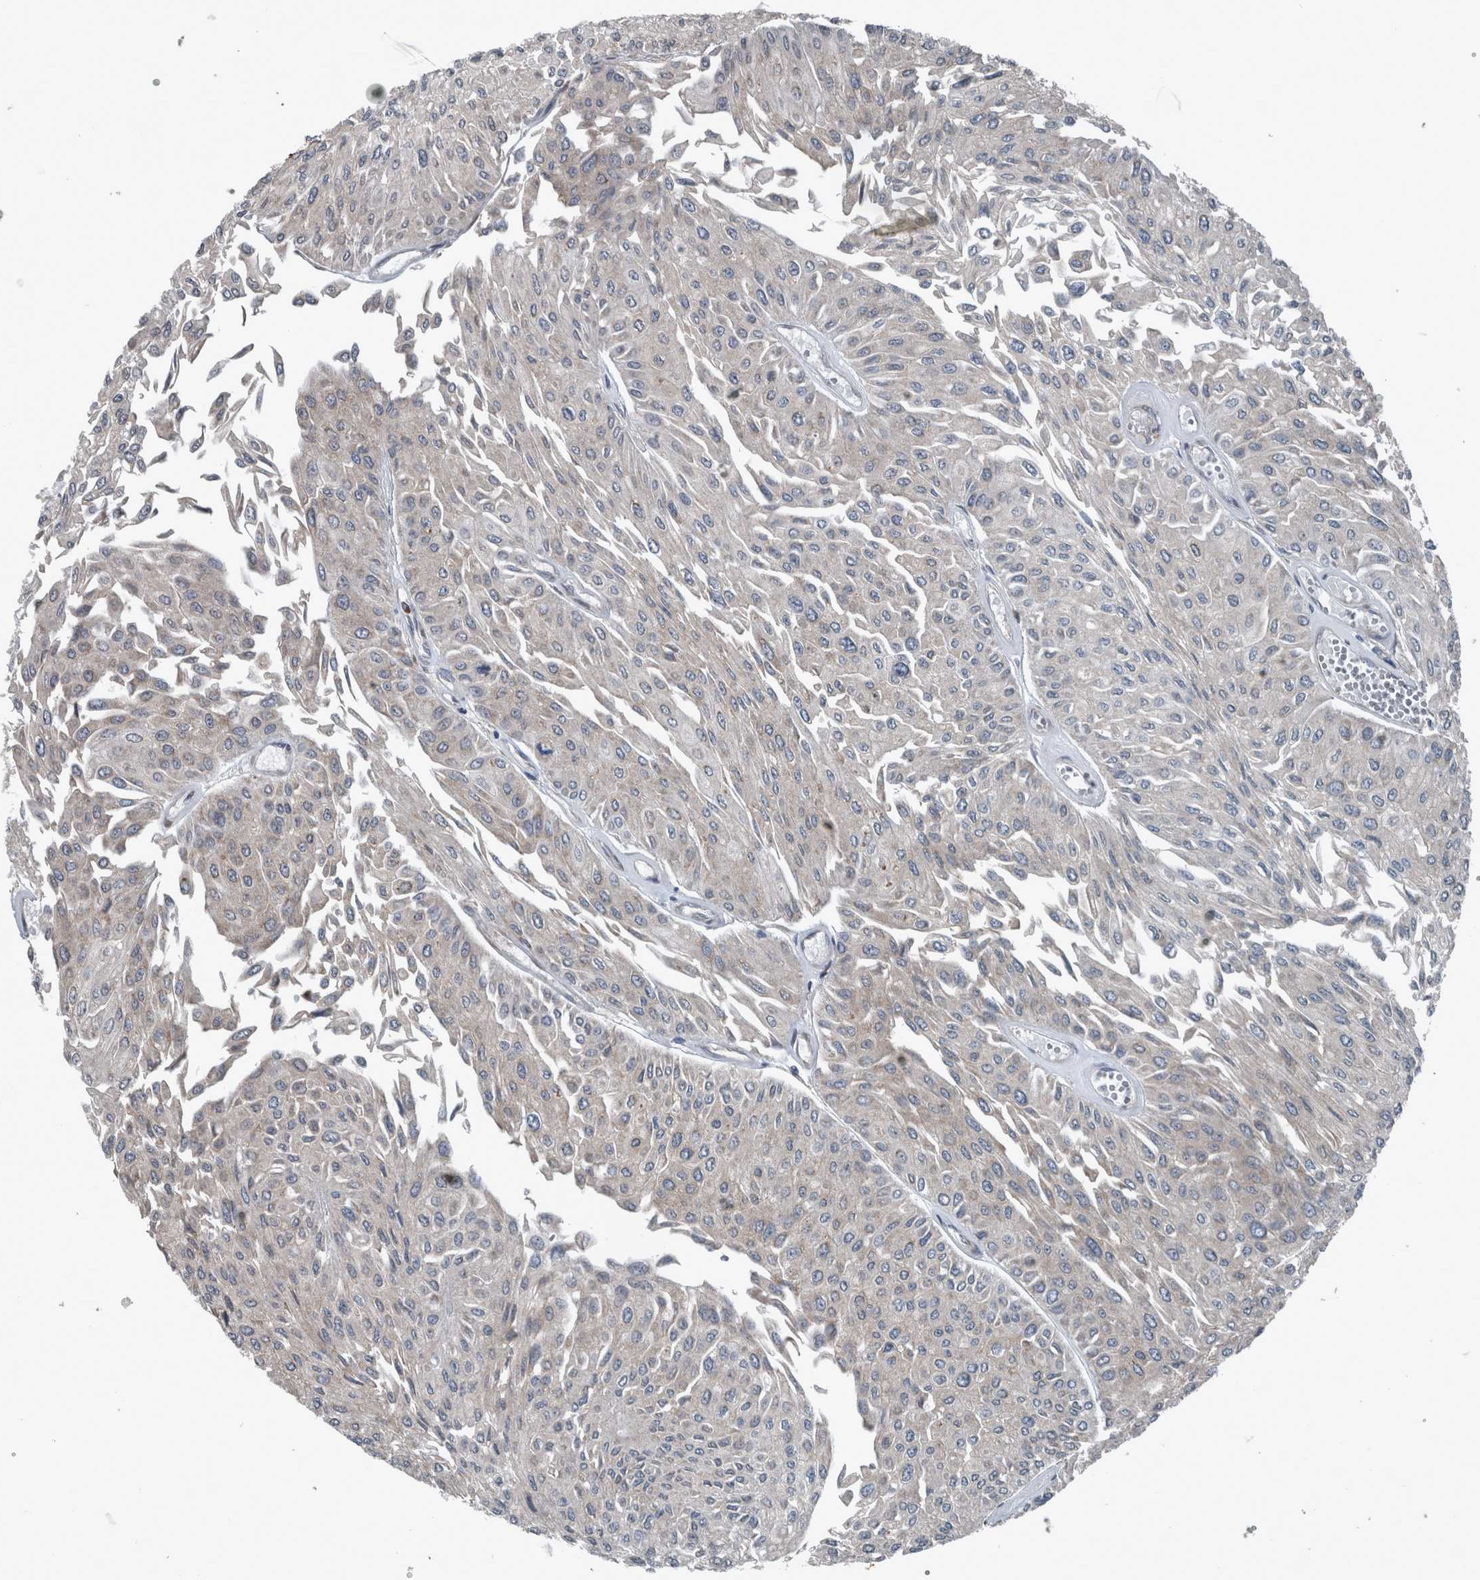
{"staining": {"intensity": "negative", "quantity": "none", "location": "none"}, "tissue": "urothelial cancer", "cell_type": "Tumor cells", "image_type": "cancer", "snomed": [{"axis": "morphology", "description": "Urothelial carcinoma, Low grade"}, {"axis": "topography", "description": "Urinary bladder"}], "caption": "Urothelial cancer was stained to show a protein in brown. There is no significant expression in tumor cells. (DAB immunohistochemistry (IHC), high magnification).", "gene": "EXOC8", "patient": {"sex": "male", "age": 67}}